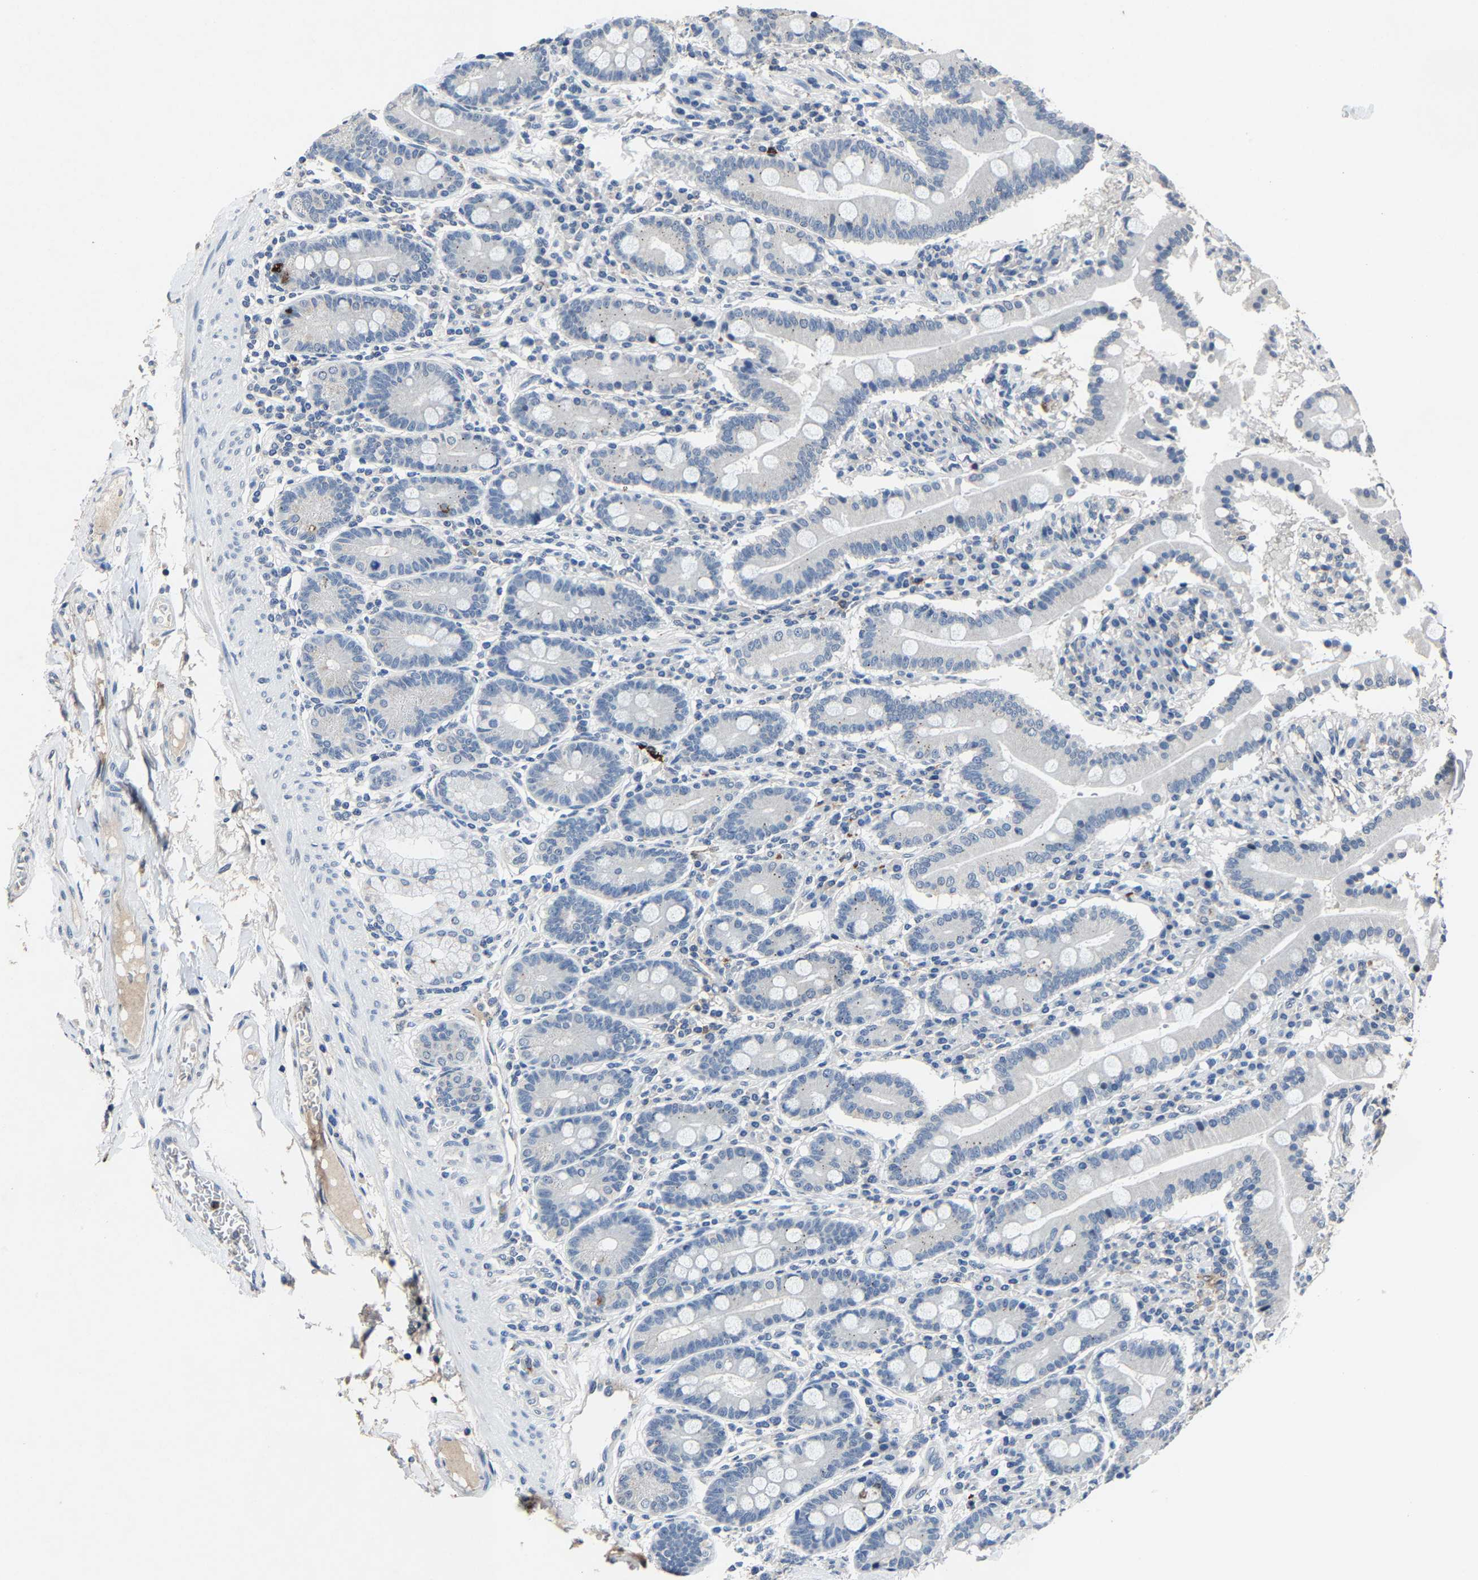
{"staining": {"intensity": "negative", "quantity": "none", "location": "none"}, "tissue": "duodenum", "cell_type": "Glandular cells", "image_type": "normal", "snomed": [{"axis": "morphology", "description": "Normal tissue, NOS"}, {"axis": "topography", "description": "Duodenum"}], "caption": "Image shows no protein positivity in glandular cells of normal duodenum.", "gene": "PCNX2", "patient": {"sex": "male", "age": 50}}